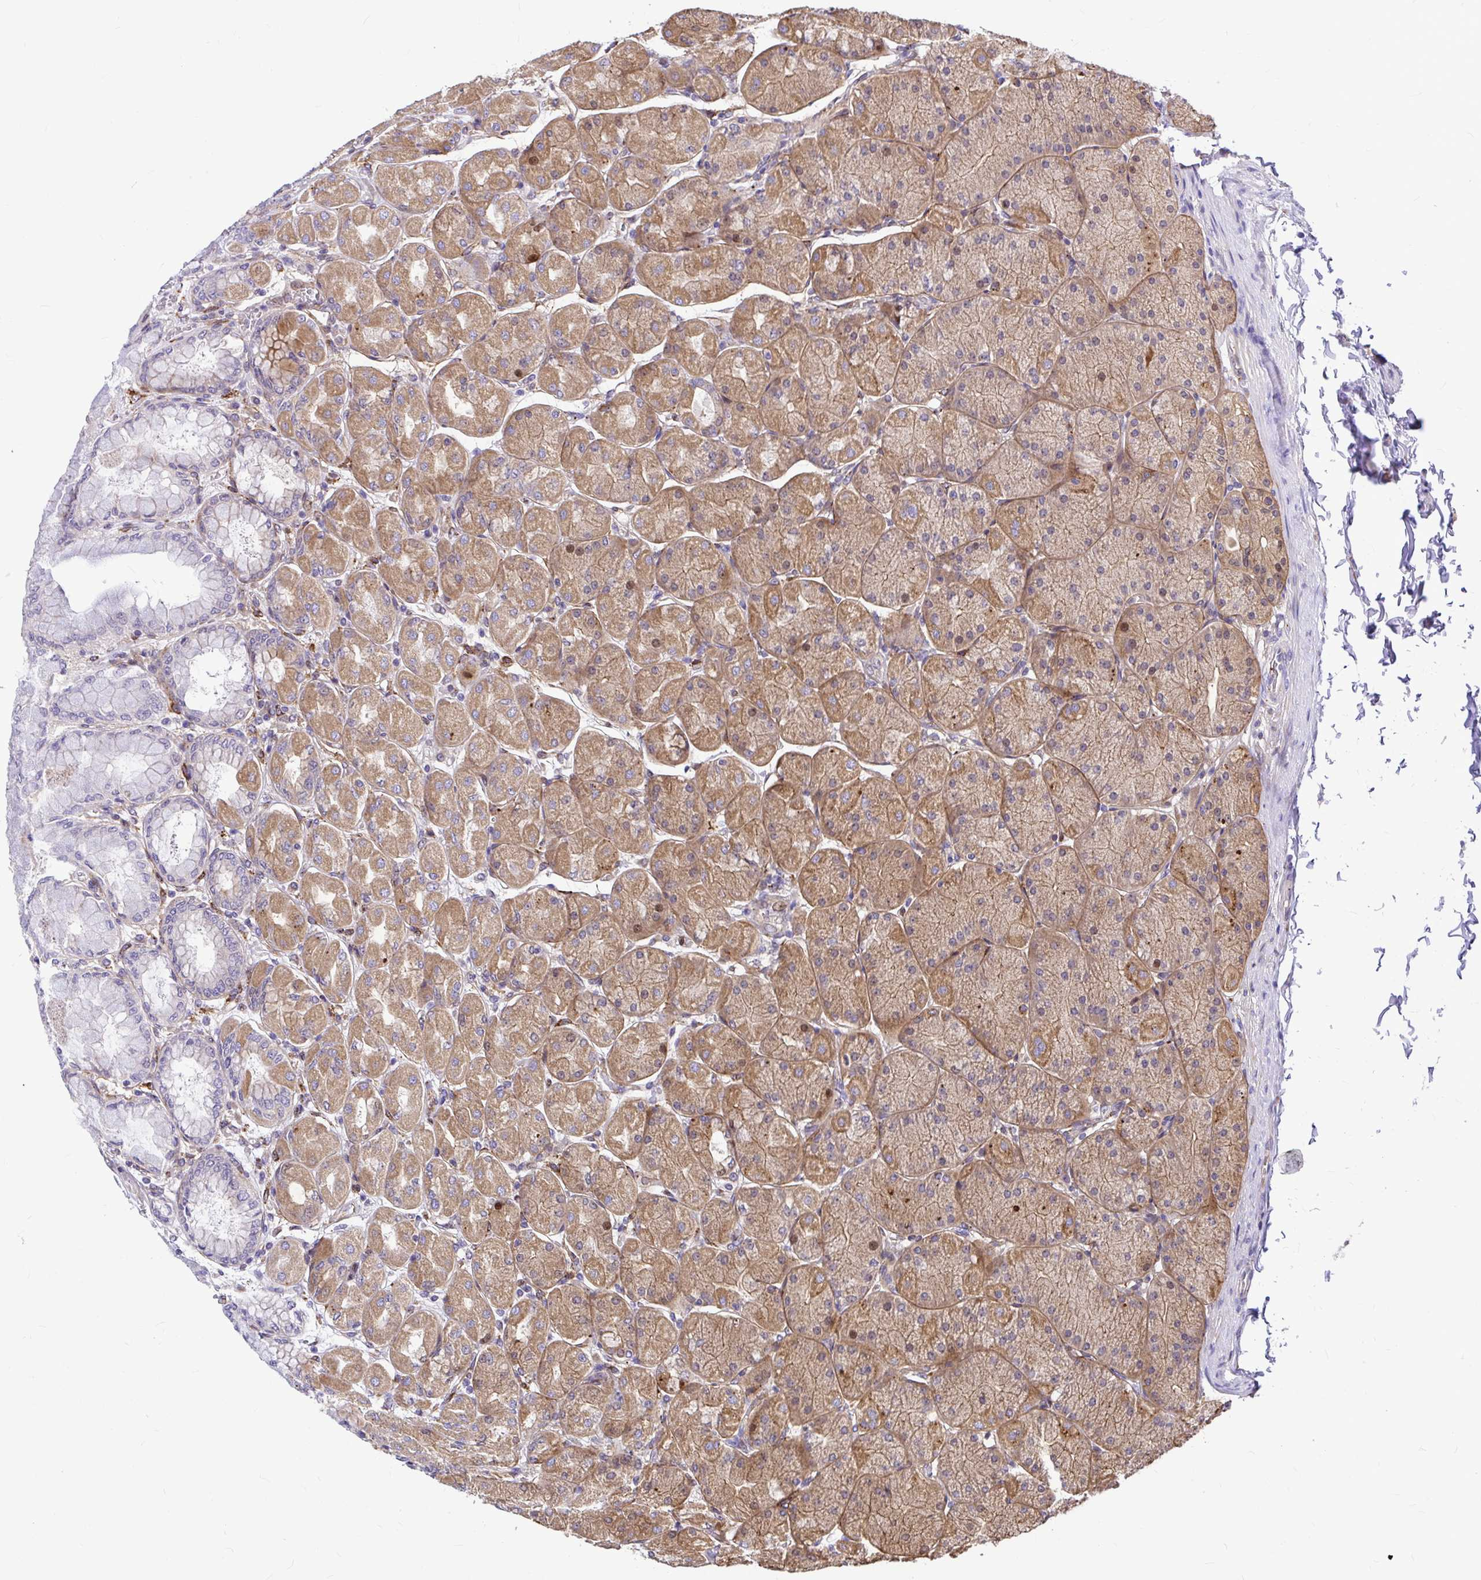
{"staining": {"intensity": "moderate", "quantity": "25%-75%", "location": "cytoplasmic/membranous"}, "tissue": "stomach", "cell_type": "Glandular cells", "image_type": "normal", "snomed": [{"axis": "morphology", "description": "Normal tissue, NOS"}, {"axis": "topography", "description": "Stomach, upper"}], "caption": "A brown stain labels moderate cytoplasmic/membranous expression of a protein in glandular cells of normal stomach. (brown staining indicates protein expression, while blue staining denotes nuclei).", "gene": "GABBR2", "patient": {"sex": "female", "age": 56}}